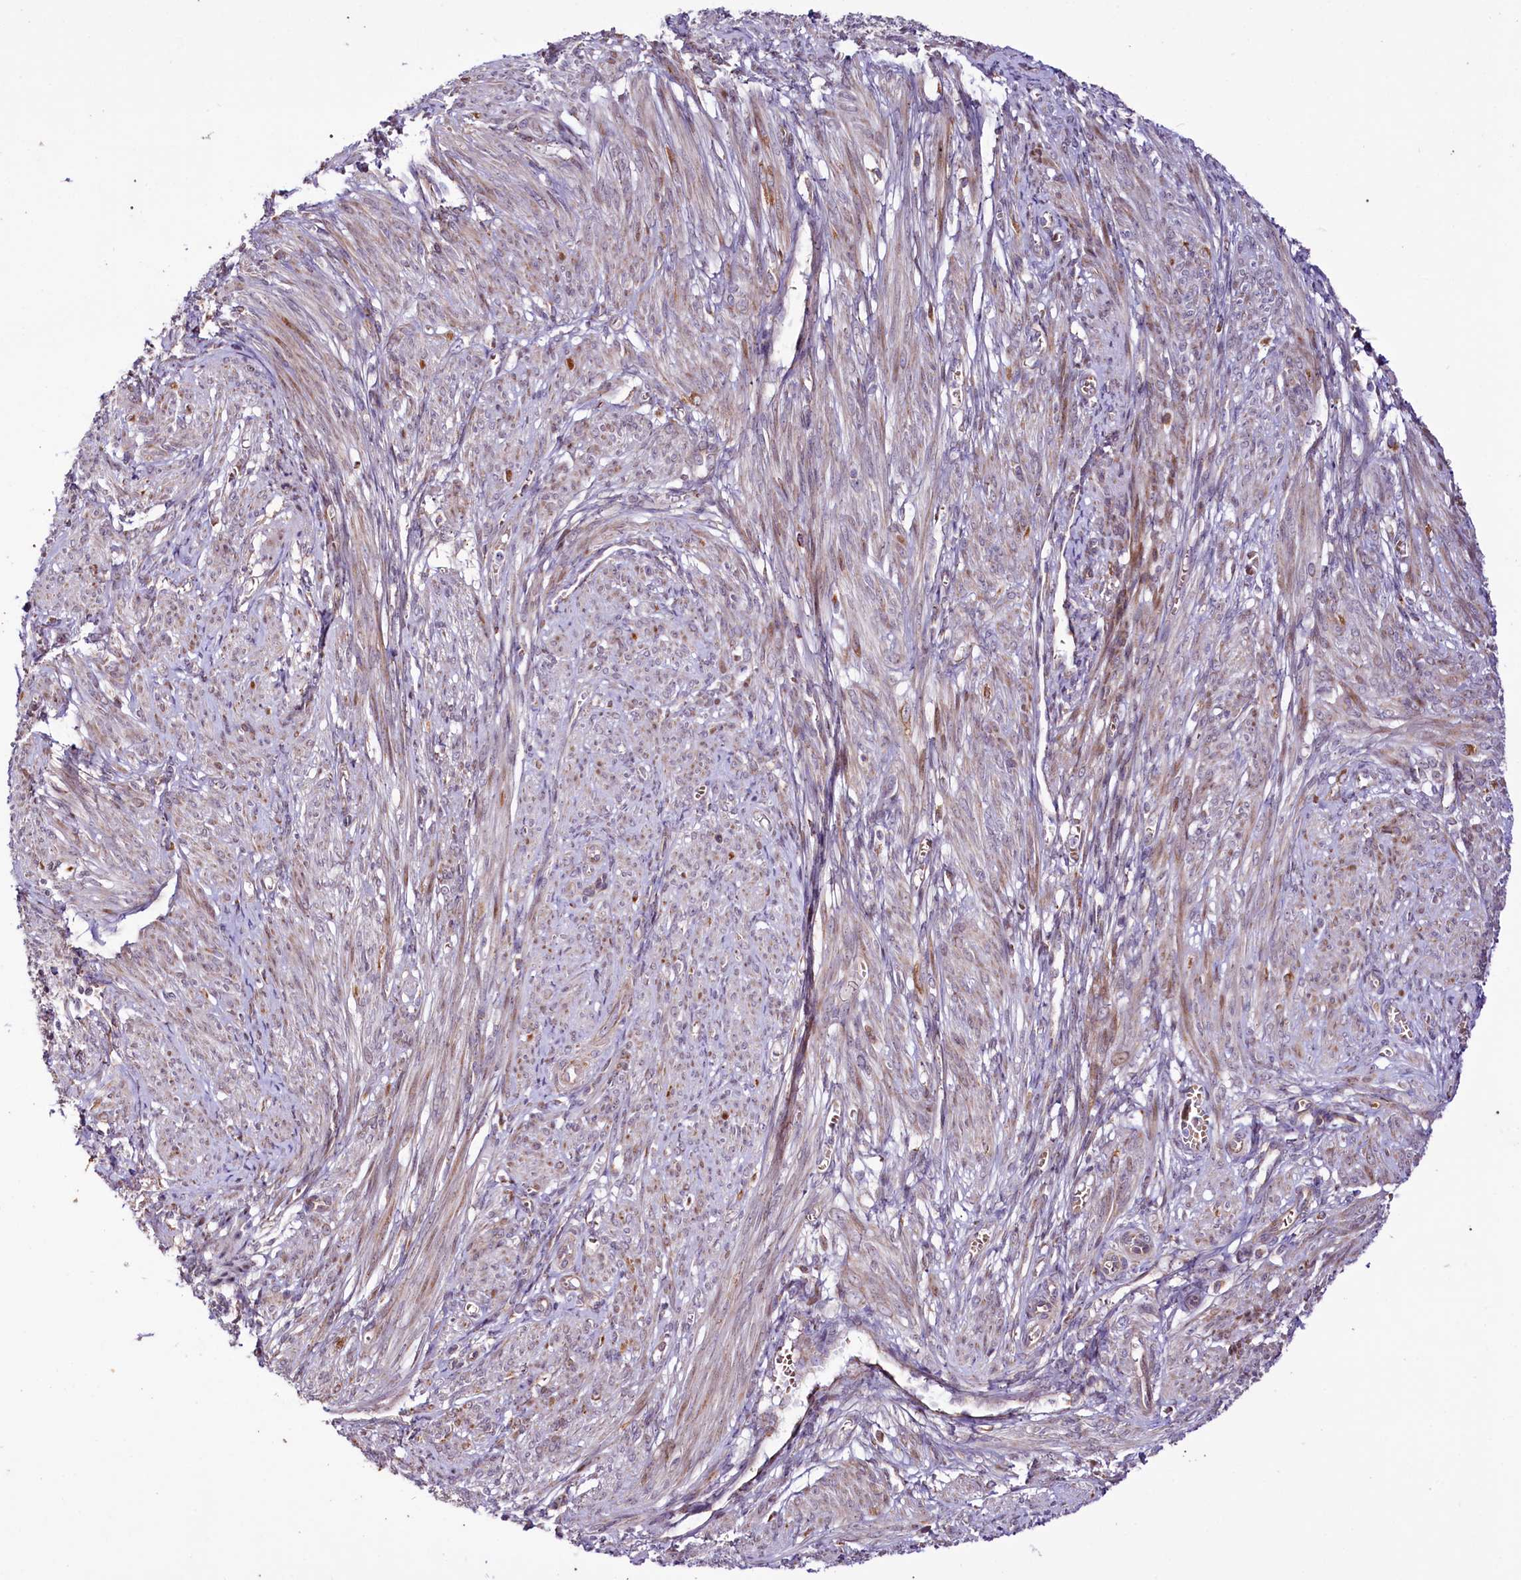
{"staining": {"intensity": "weak", "quantity": "25%-75%", "location": "cytoplasmic/membranous"}, "tissue": "smooth muscle", "cell_type": "Smooth muscle cells", "image_type": "normal", "snomed": [{"axis": "morphology", "description": "Normal tissue, NOS"}, {"axis": "topography", "description": "Smooth muscle"}], "caption": "The photomicrograph displays staining of normal smooth muscle, revealing weak cytoplasmic/membranous protein expression (brown color) within smooth muscle cells. Using DAB (brown) and hematoxylin (blue) stains, captured at high magnification using brightfield microscopy.", "gene": "ST7", "patient": {"sex": "female", "age": 39}}